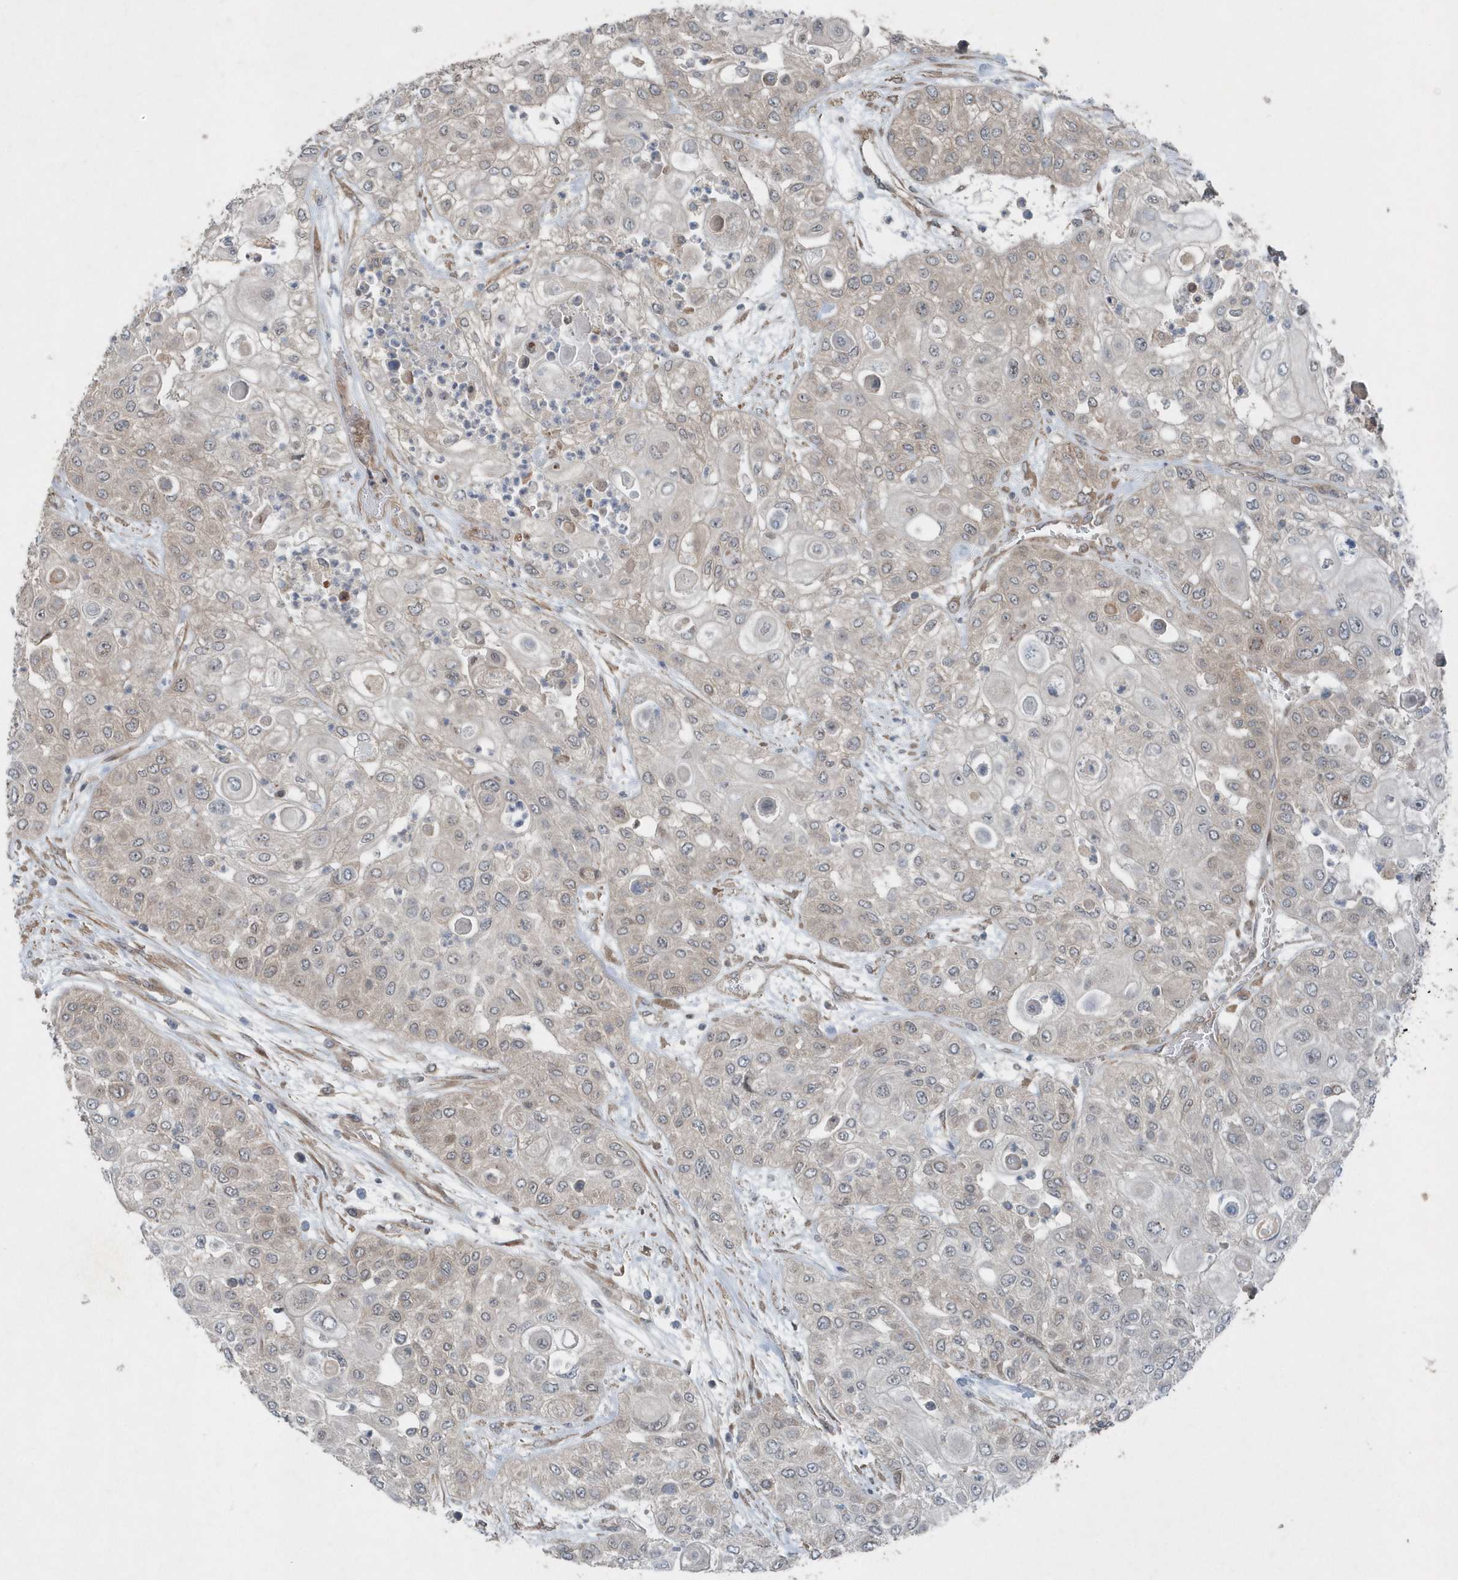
{"staining": {"intensity": "weak", "quantity": "<25%", "location": "cytoplasmic/membranous"}, "tissue": "urothelial cancer", "cell_type": "Tumor cells", "image_type": "cancer", "snomed": [{"axis": "morphology", "description": "Urothelial carcinoma, High grade"}, {"axis": "topography", "description": "Urinary bladder"}], "caption": "Histopathology image shows no protein positivity in tumor cells of high-grade urothelial carcinoma tissue. The staining is performed using DAB (3,3'-diaminobenzidine) brown chromogen with nuclei counter-stained in using hematoxylin.", "gene": "MCC", "patient": {"sex": "female", "age": 79}}